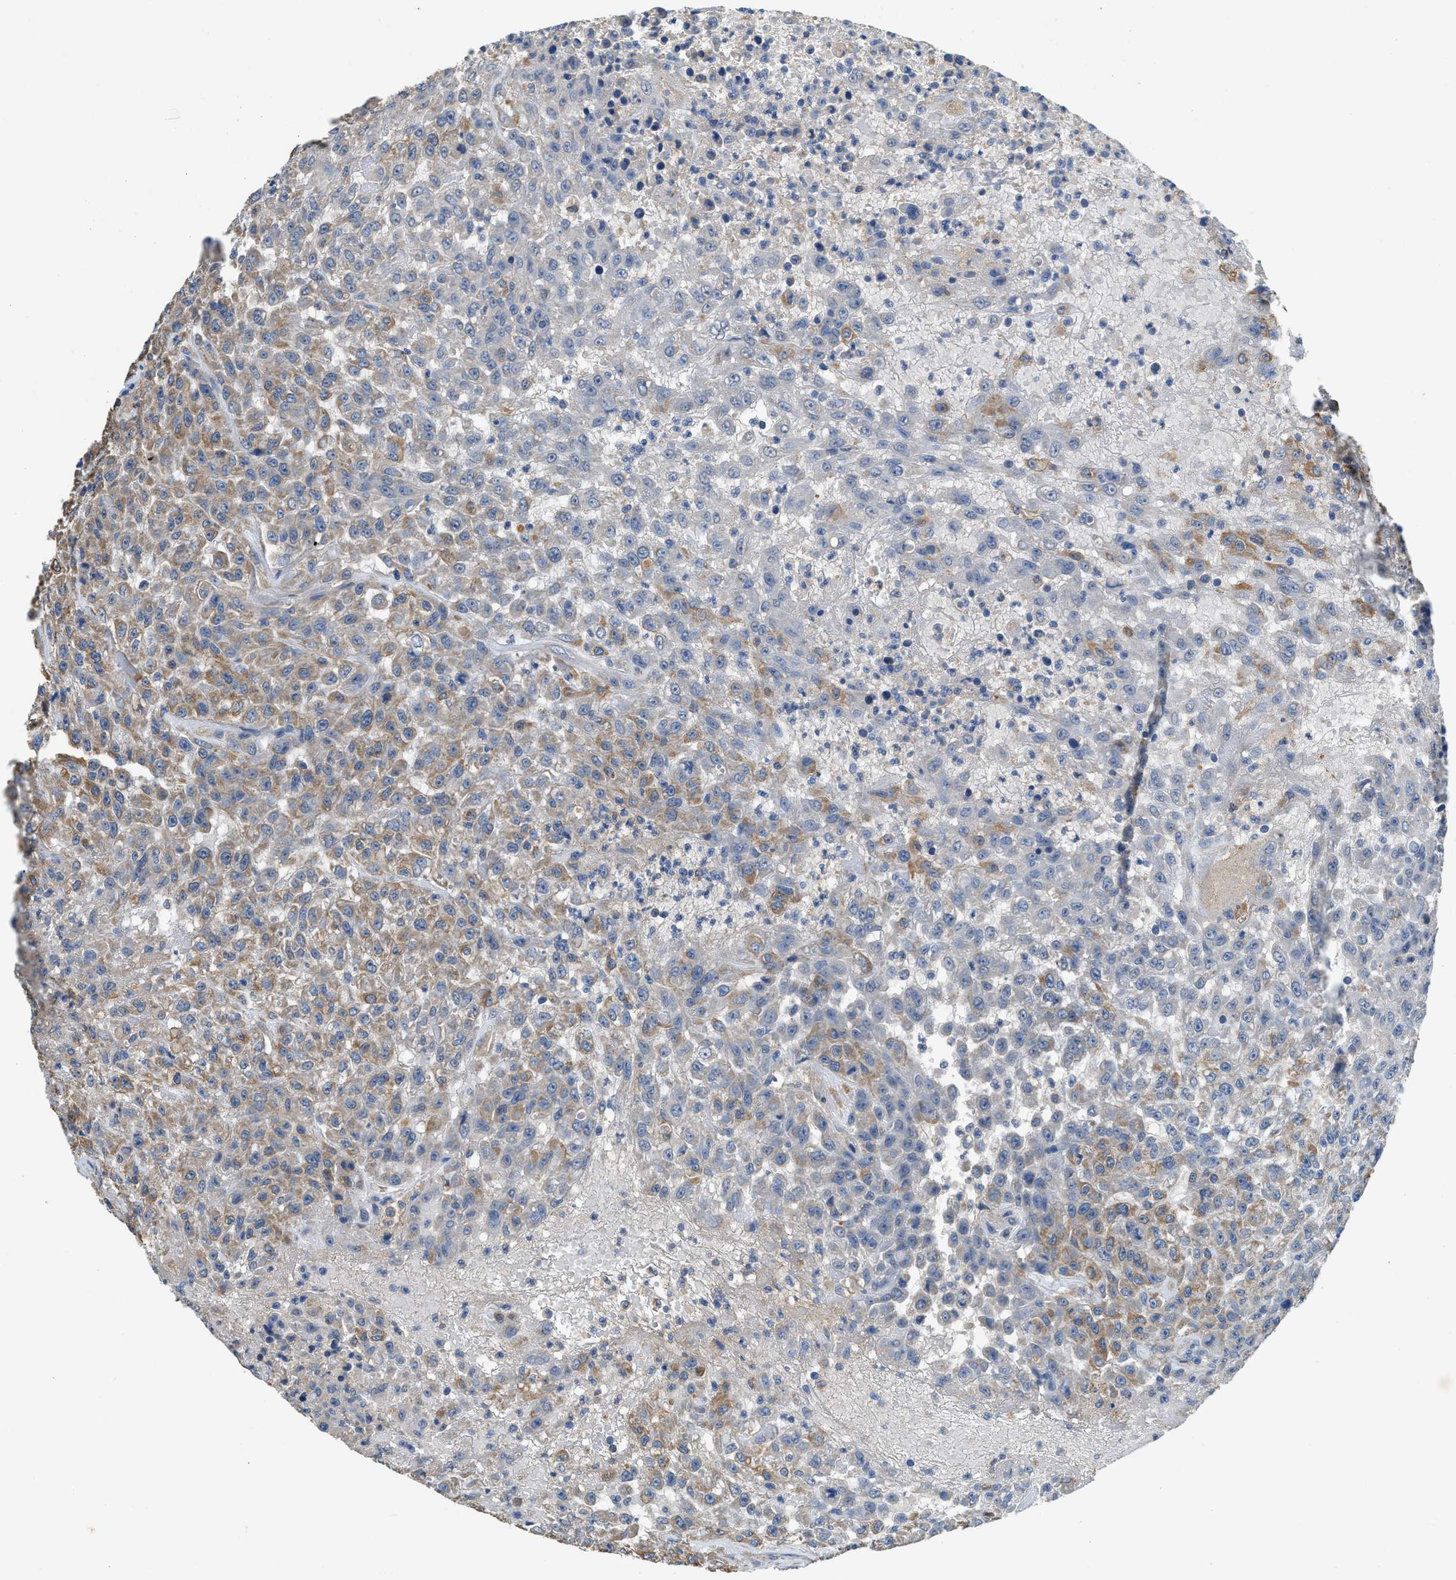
{"staining": {"intensity": "moderate", "quantity": "25%-75%", "location": "cytoplasmic/membranous"}, "tissue": "urothelial cancer", "cell_type": "Tumor cells", "image_type": "cancer", "snomed": [{"axis": "morphology", "description": "Urothelial carcinoma, High grade"}, {"axis": "topography", "description": "Urinary bladder"}], "caption": "Protein analysis of urothelial cancer tissue displays moderate cytoplasmic/membranous staining in approximately 25%-75% of tumor cells. Using DAB (brown) and hematoxylin (blue) stains, captured at high magnification using brightfield microscopy.", "gene": "CDK15", "patient": {"sex": "male", "age": 46}}